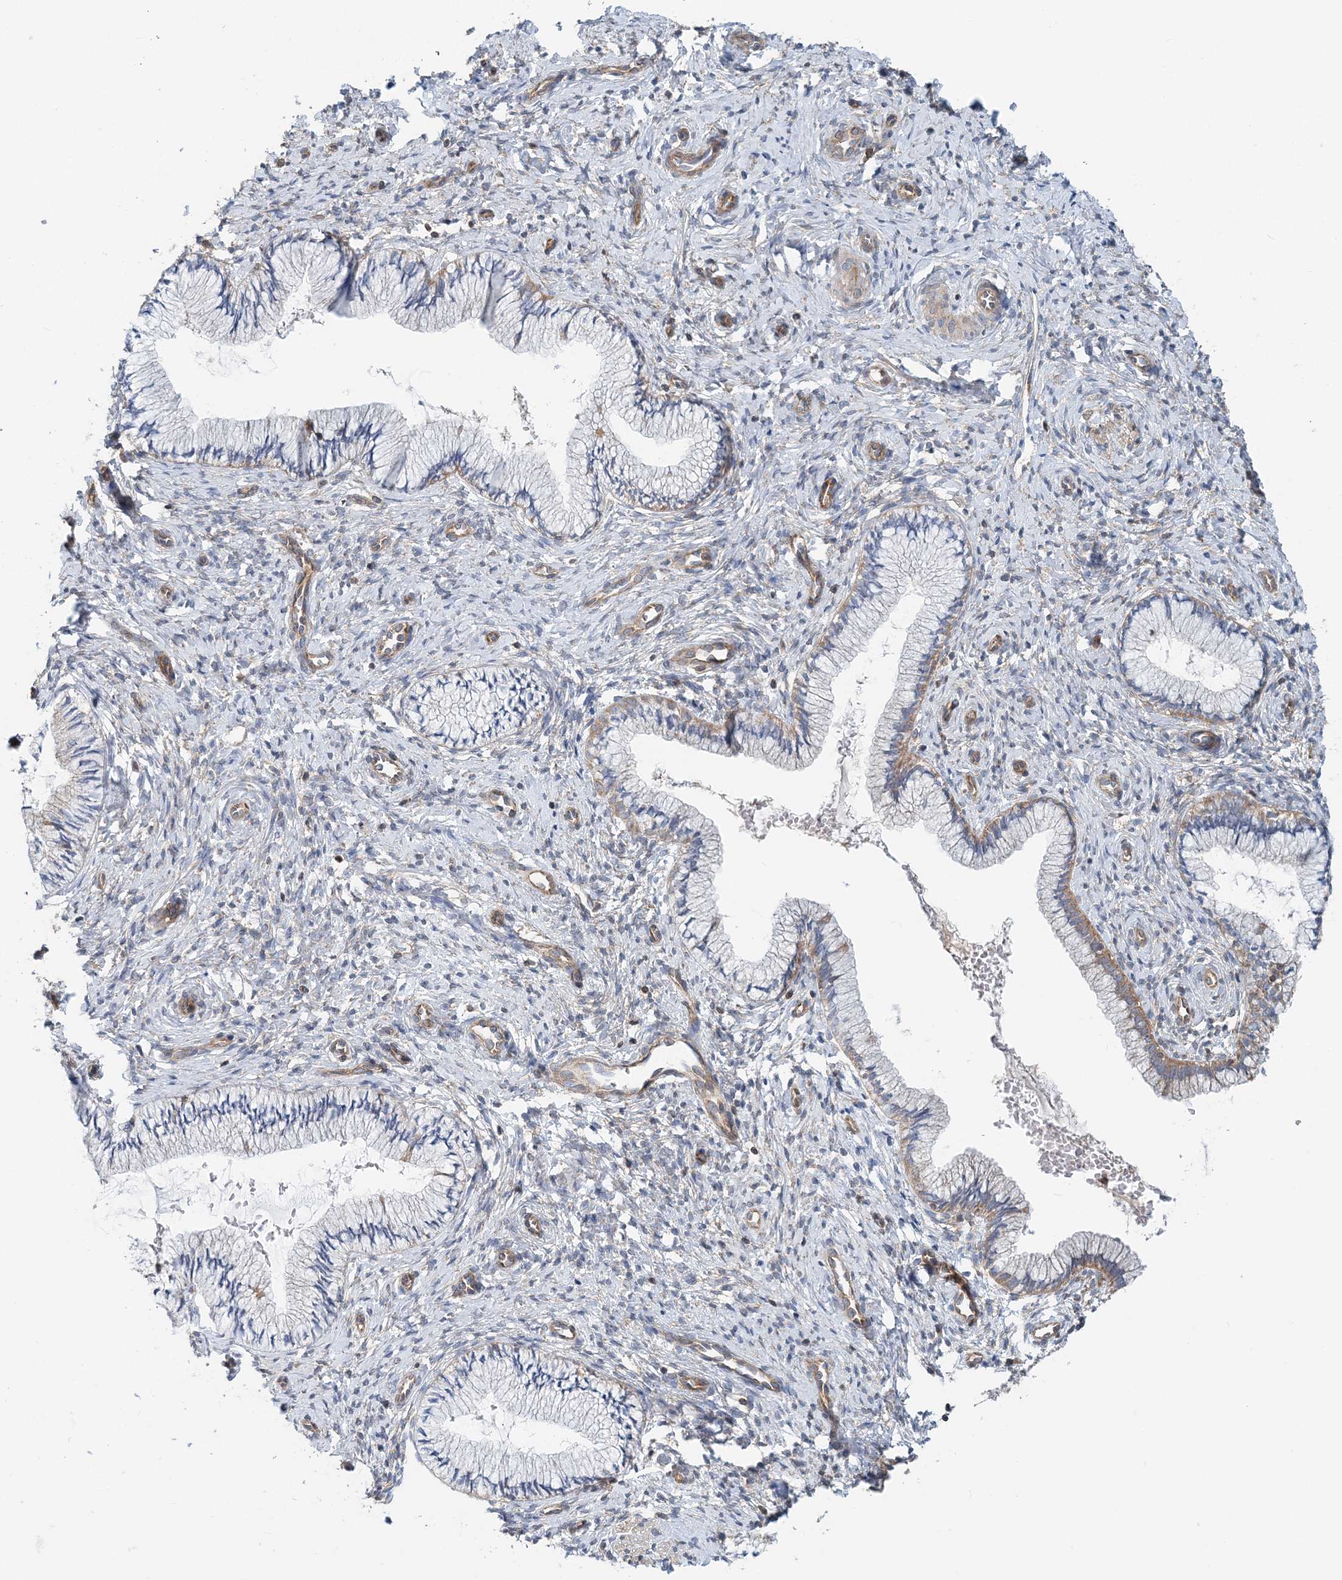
{"staining": {"intensity": "moderate", "quantity": "<25%", "location": "cytoplasmic/membranous"}, "tissue": "cervix", "cell_type": "Glandular cells", "image_type": "normal", "snomed": [{"axis": "morphology", "description": "Normal tissue, NOS"}, {"axis": "topography", "description": "Cervix"}], "caption": "Cervix stained with DAB immunohistochemistry shows low levels of moderate cytoplasmic/membranous staining in approximately <25% of glandular cells.", "gene": "MOB4", "patient": {"sex": "female", "age": 27}}